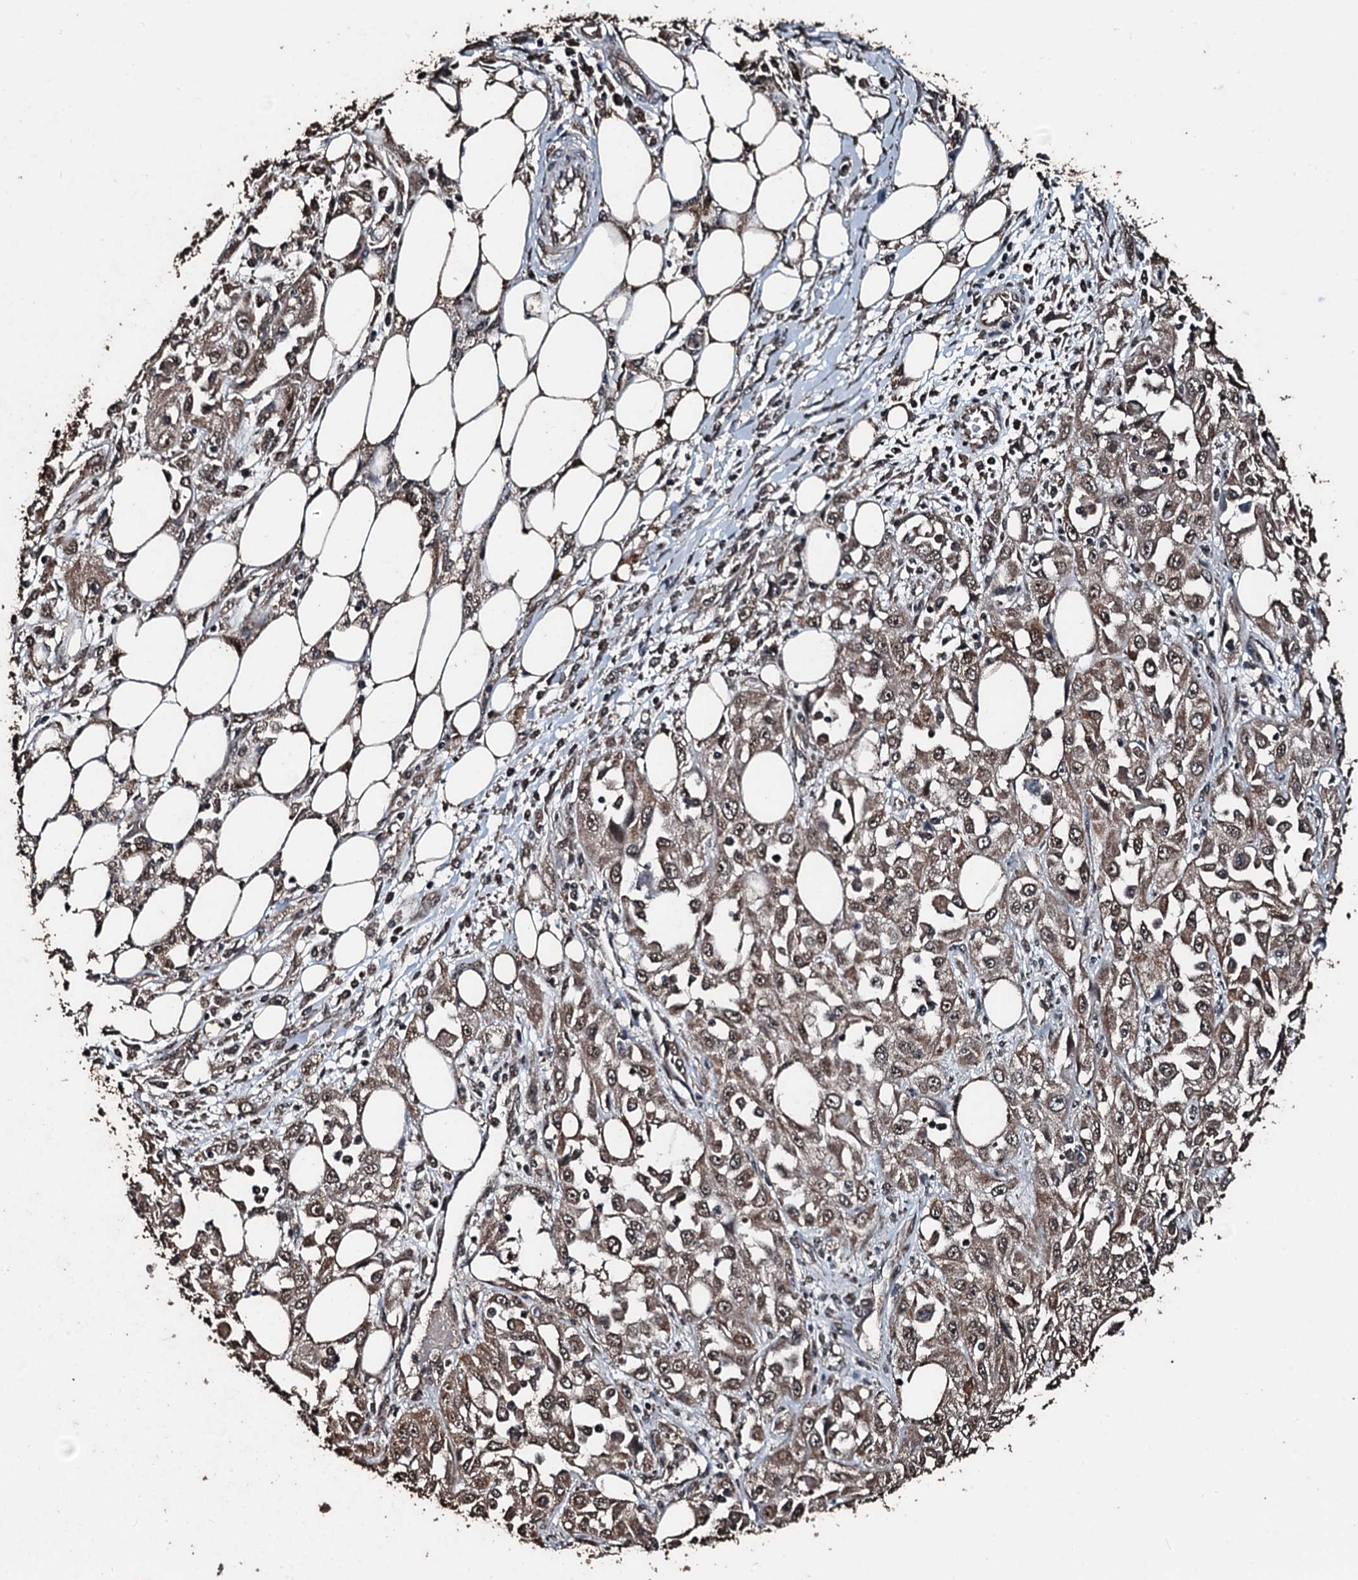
{"staining": {"intensity": "moderate", "quantity": ">75%", "location": "cytoplasmic/membranous,nuclear"}, "tissue": "skin cancer", "cell_type": "Tumor cells", "image_type": "cancer", "snomed": [{"axis": "morphology", "description": "Squamous cell carcinoma, NOS"}, {"axis": "morphology", "description": "Squamous cell carcinoma, metastatic, NOS"}, {"axis": "topography", "description": "Skin"}, {"axis": "topography", "description": "Lymph node"}], "caption": "Brown immunohistochemical staining in human skin cancer (metastatic squamous cell carcinoma) shows moderate cytoplasmic/membranous and nuclear expression in about >75% of tumor cells.", "gene": "FAAP24", "patient": {"sex": "male", "age": 75}}